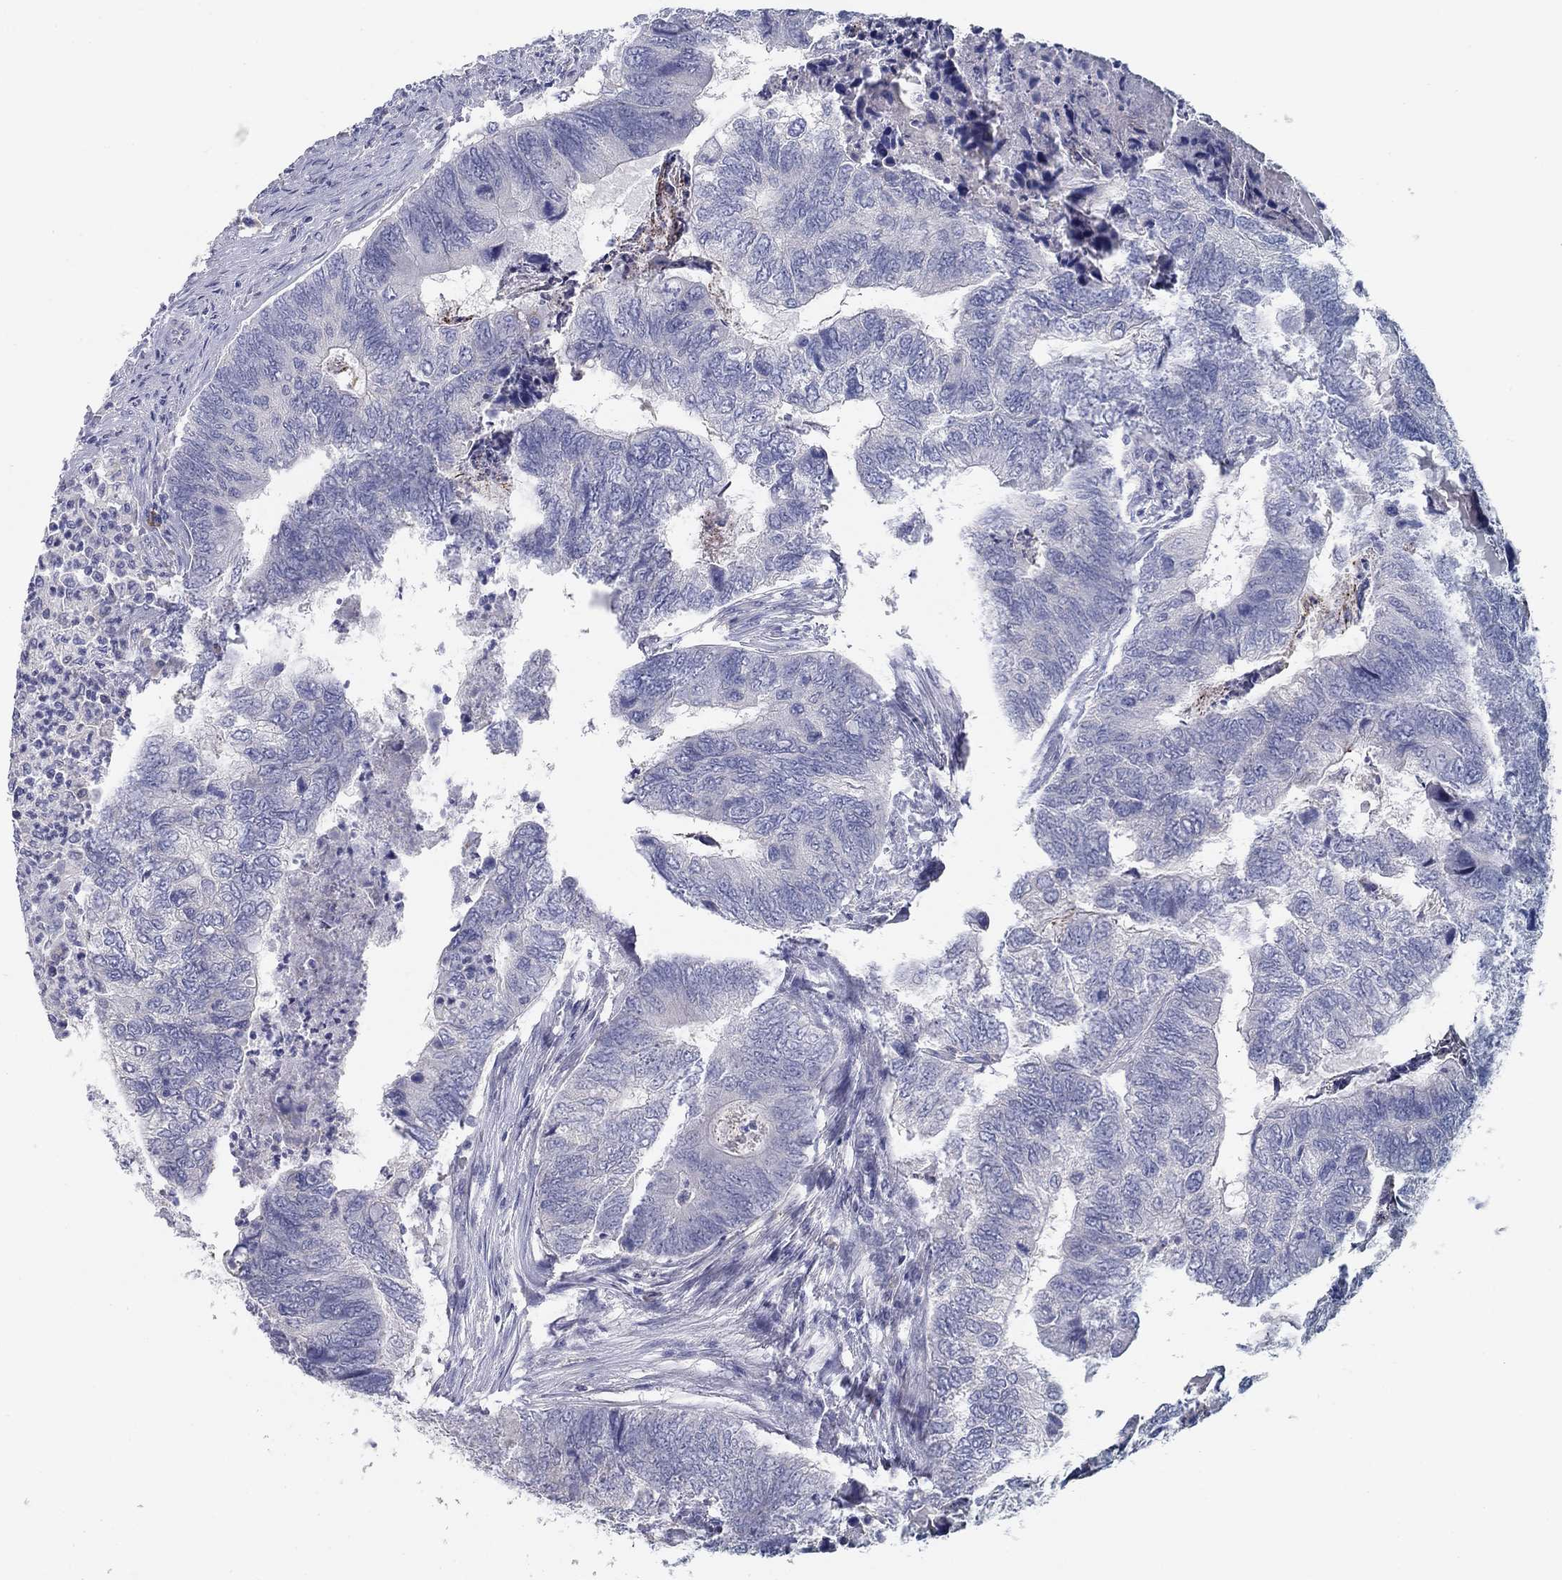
{"staining": {"intensity": "negative", "quantity": "none", "location": "none"}, "tissue": "colorectal cancer", "cell_type": "Tumor cells", "image_type": "cancer", "snomed": [{"axis": "morphology", "description": "Adenocarcinoma, NOS"}, {"axis": "topography", "description": "Colon"}], "caption": "A photomicrograph of colorectal adenocarcinoma stained for a protein demonstrates no brown staining in tumor cells.", "gene": "GRK7", "patient": {"sex": "female", "age": 67}}